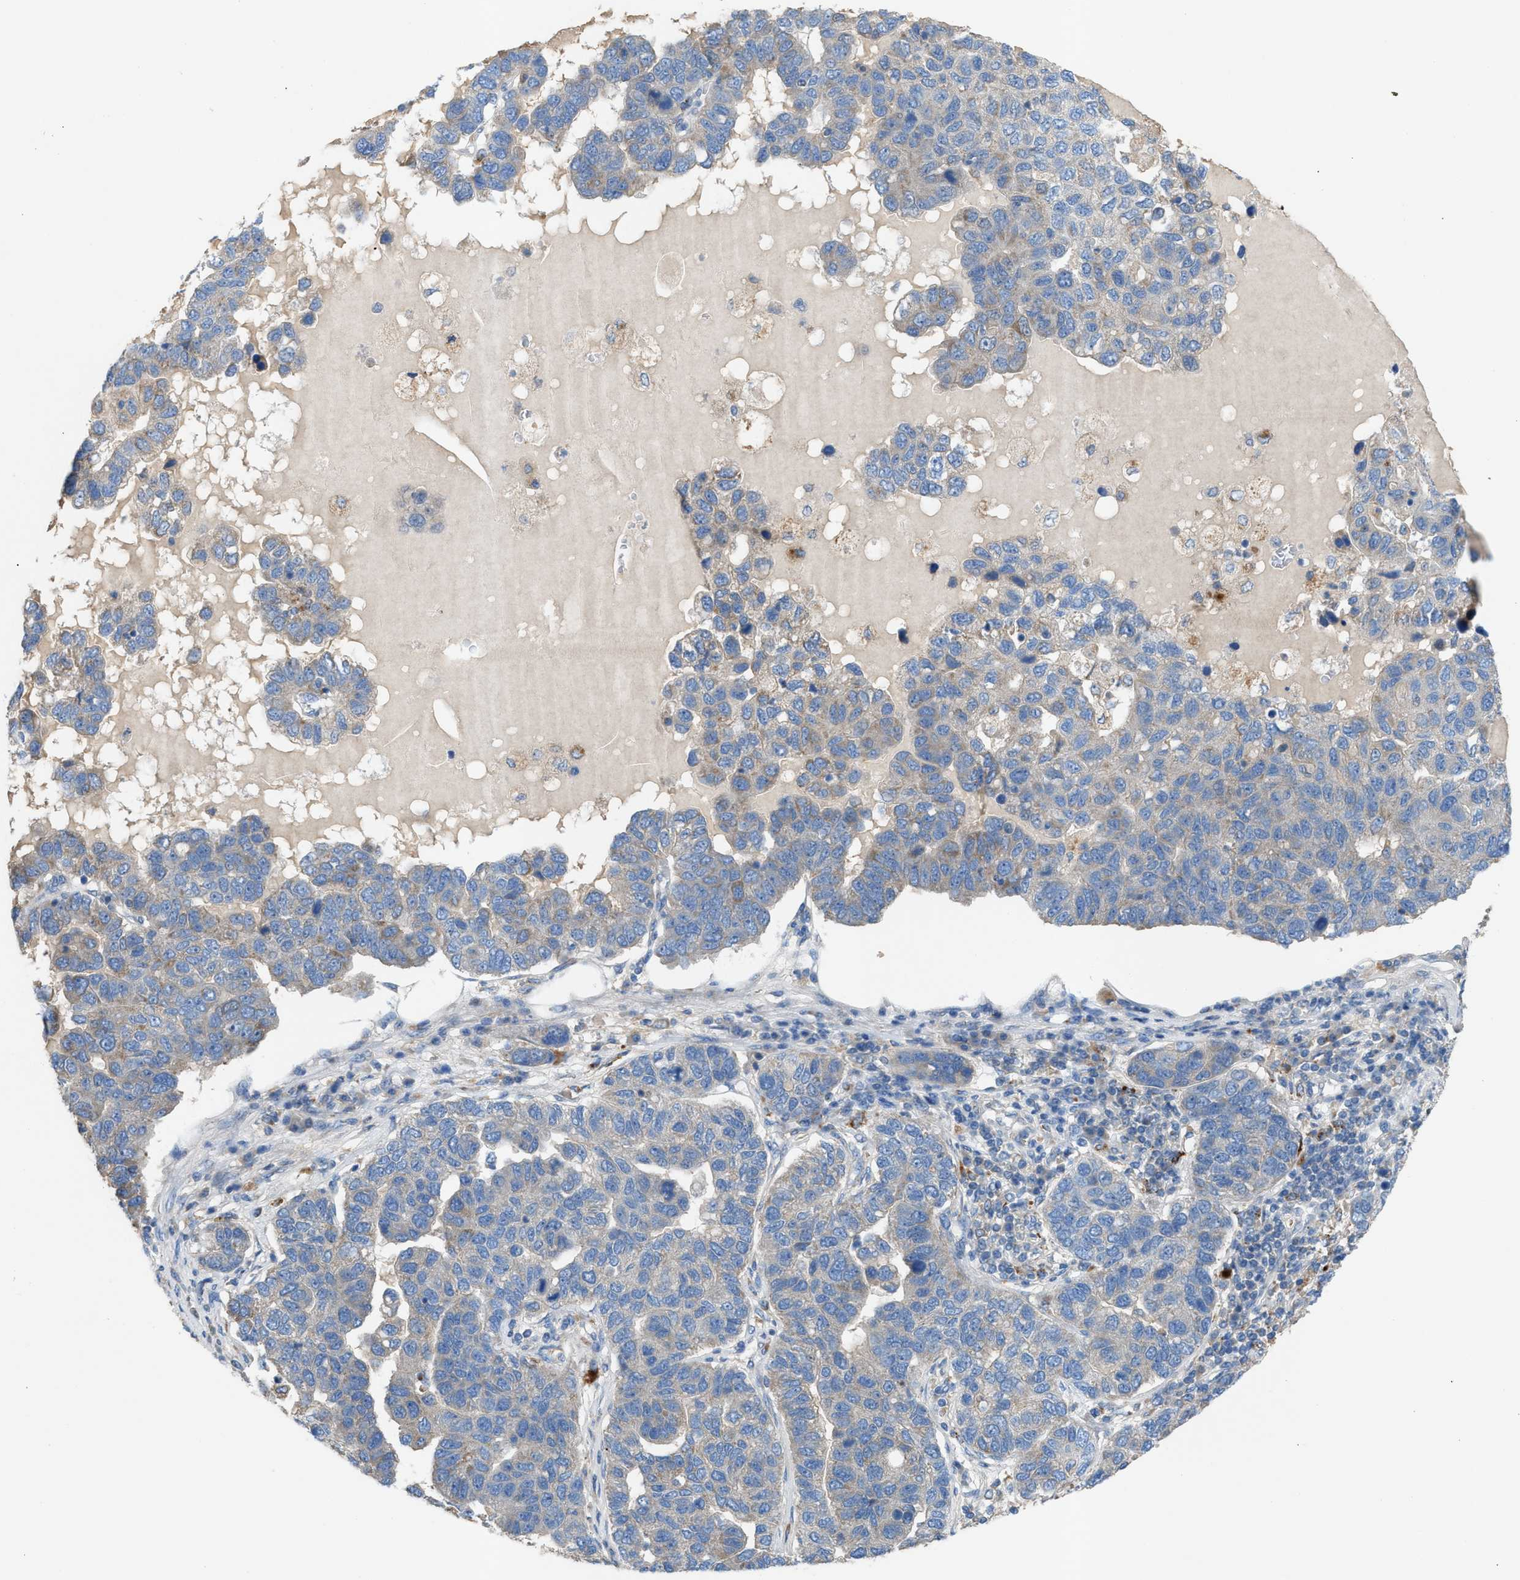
{"staining": {"intensity": "negative", "quantity": "none", "location": "none"}, "tissue": "pancreatic cancer", "cell_type": "Tumor cells", "image_type": "cancer", "snomed": [{"axis": "morphology", "description": "Adenocarcinoma, NOS"}, {"axis": "topography", "description": "Pancreas"}], "caption": "DAB (3,3'-diaminobenzidine) immunohistochemical staining of human pancreatic cancer reveals no significant positivity in tumor cells.", "gene": "AOAH", "patient": {"sex": "female", "age": 61}}